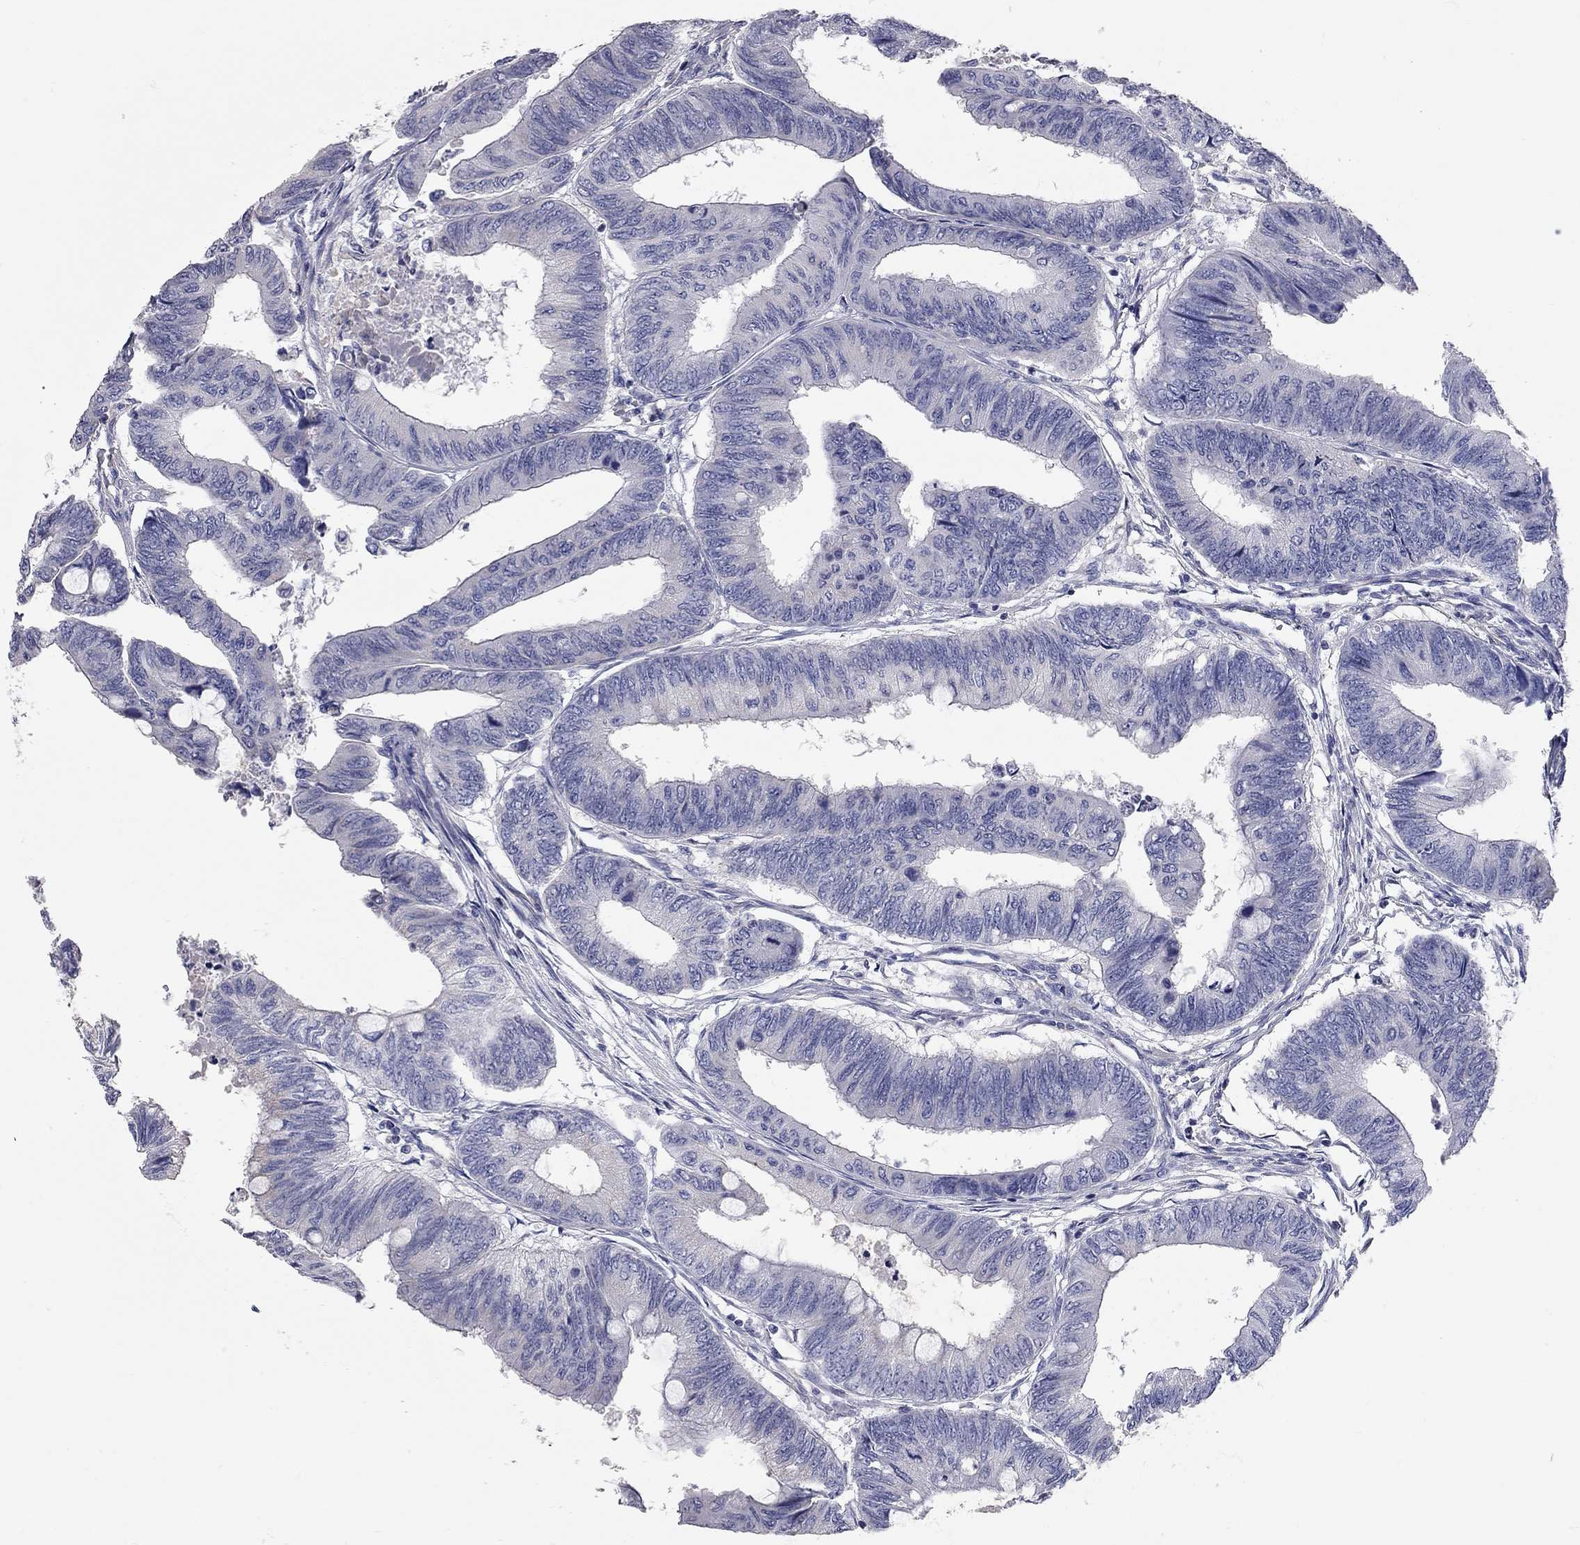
{"staining": {"intensity": "negative", "quantity": "none", "location": "none"}, "tissue": "colorectal cancer", "cell_type": "Tumor cells", "image_type": "cancer", "snomed": [{"axis": "morphology", "description": "Normal tissue, NOS"}, {"axis": "morphology", "description": "Adenocarcinoma, NOS"}, {"axis": "topography", "description": "Rectum"}, {"axis": "topography", "description": "Peripheral nerve tissue"}], "caption": "Immunohistochemistry (IHC) of colorectal cancer shows no staining in tumor cells. Brightfield microscopy of IHC stained with DAB (3,3'-diaminobenzidine) (brown) and hematoxylin (blue), captured at high magnification.", "gene": "C10orf90", "patient": {"sex": "male", "age": 92}}